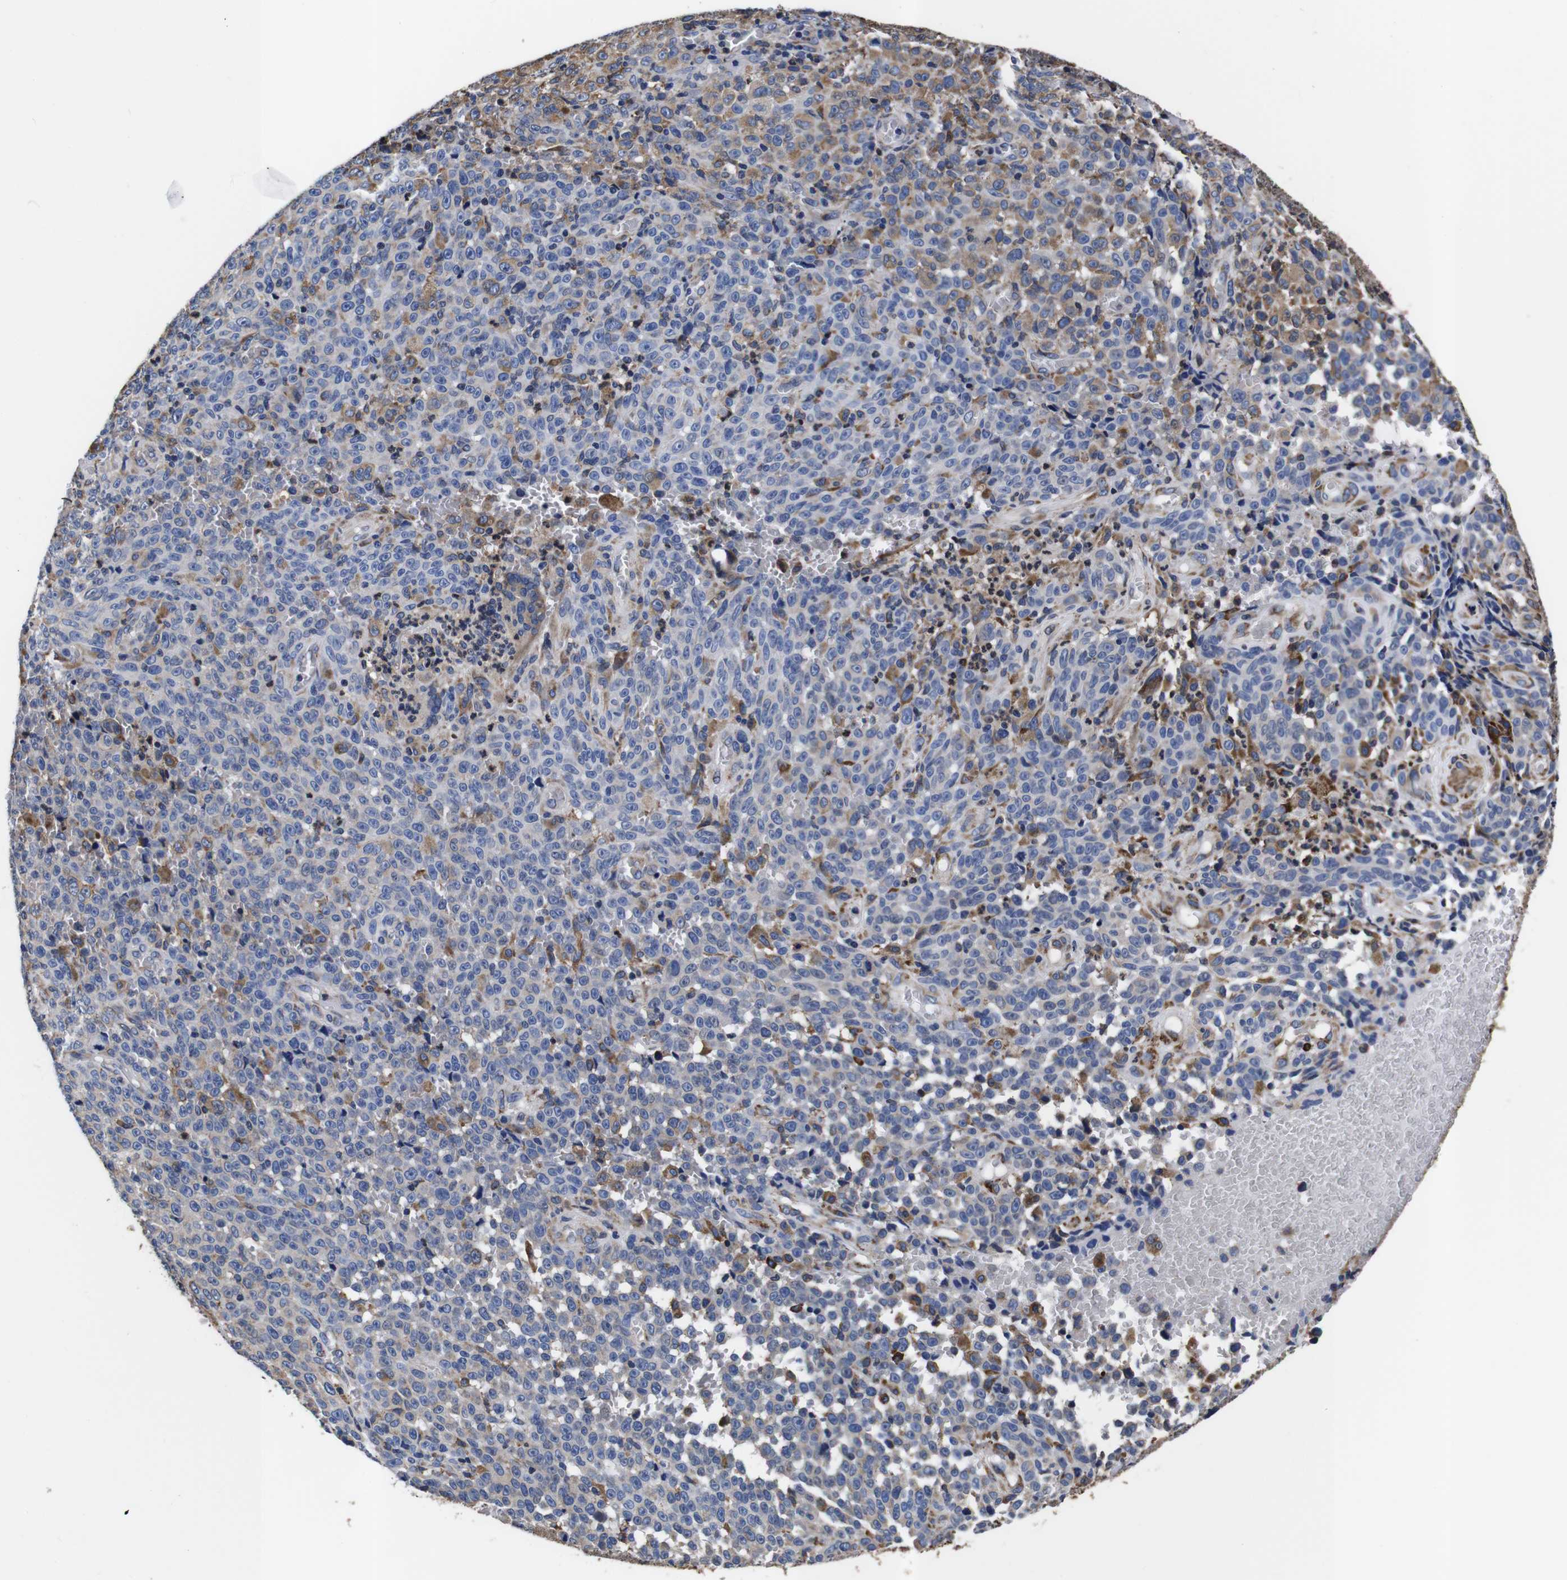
{"staining": {"intensity": "moderate", "quantity": "<25%", "location": "cytoplasmic/membranous"}, "tissue": "melanoma", "cell_type": "Tumor cells", "image_type": "cancer", "snomed": [{"axis": "morphology", "description": "Malignant melanoma, NOS"}, {"axis": "topography", "description": "Skin"}], "caption": "Immunohistochemical staining of malignant melanoma reveals low levels of moderate cytoplasmic/membranous staining in about <25% of tumor cells.", "gene": "PPIB", "patient": {"sex": "female", "age": 82}}